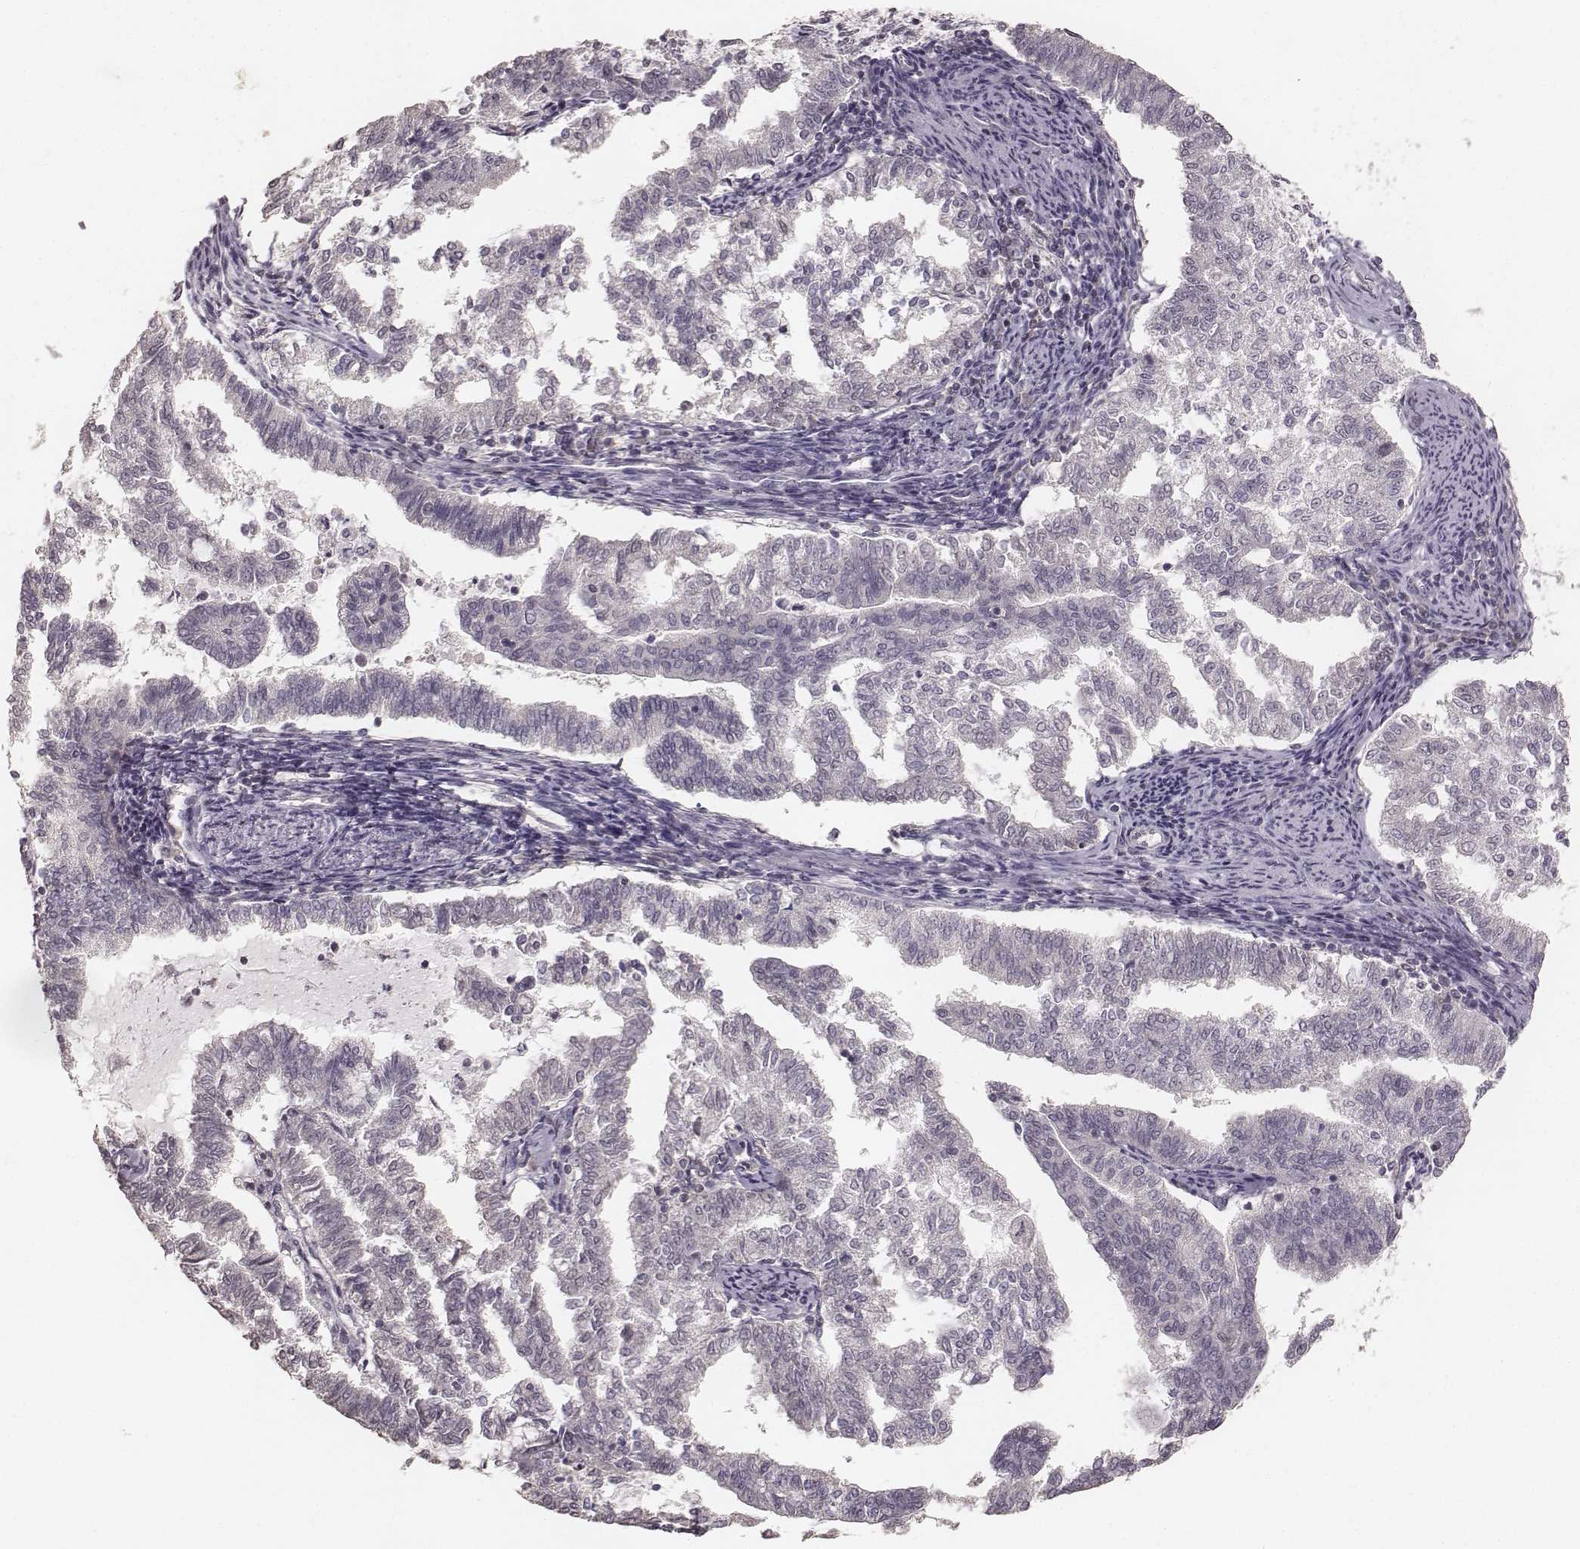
{"staining": {"intensity": "negative", "quantity": "none", "location": "none"}, "tissue": "endometrial cancer", "cell_type": "Tumor cells", "image_type": "cancer", "snomed": [{"axis": "morphology", "description": "Adenocarcinoma, NOS"}, {"axis": "topography", "description": "Endometrium"}], "caption": "Immunohistochemistry micrograph of human endometrial cancer stained for a protein (brown), which demonstrates no staining in tumor cells.", "gene": "LY6K", "patient": {"sex": "female", "age": 79}}